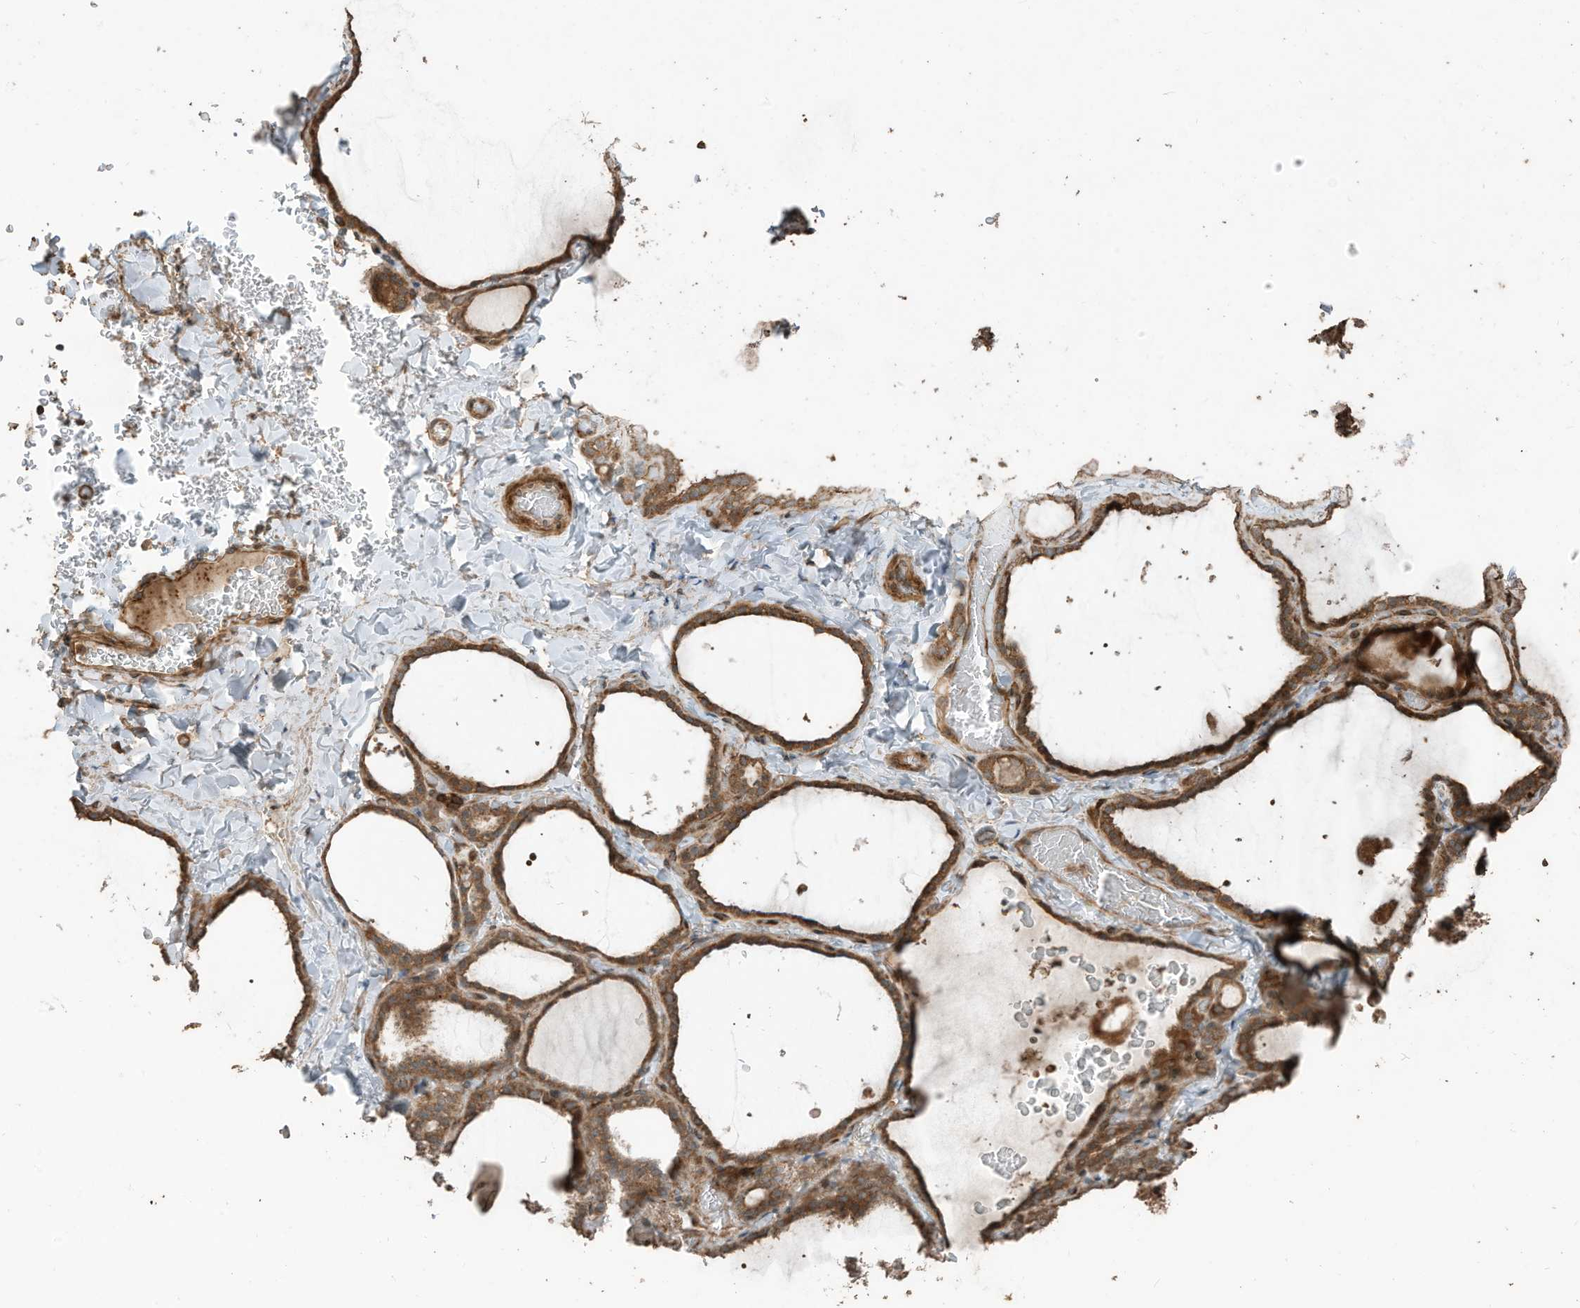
{"staining": {"intensity": "moderate", "quantity": ">75%", "location": "cytoplasmic/membranous"}, "tissue": "thyroid gland", "cell_type": "Glandular cells", "image_type": "normal", "snomed": [{"axis": "morphology", "description": "Normal tissue, NOS"}, {"axis": "topography", "description": "Thyroid gland"}], "caption": "Moderate cytoplasmic/membranous protein expression is seen in about >75% of glandular cells in thyroid gland. Immunohistochemistry stains the protein of interest in brown and the nuclei are stained blue.", "gene": "ZNF653", "patient": {"sex": "female", "age": 22}}